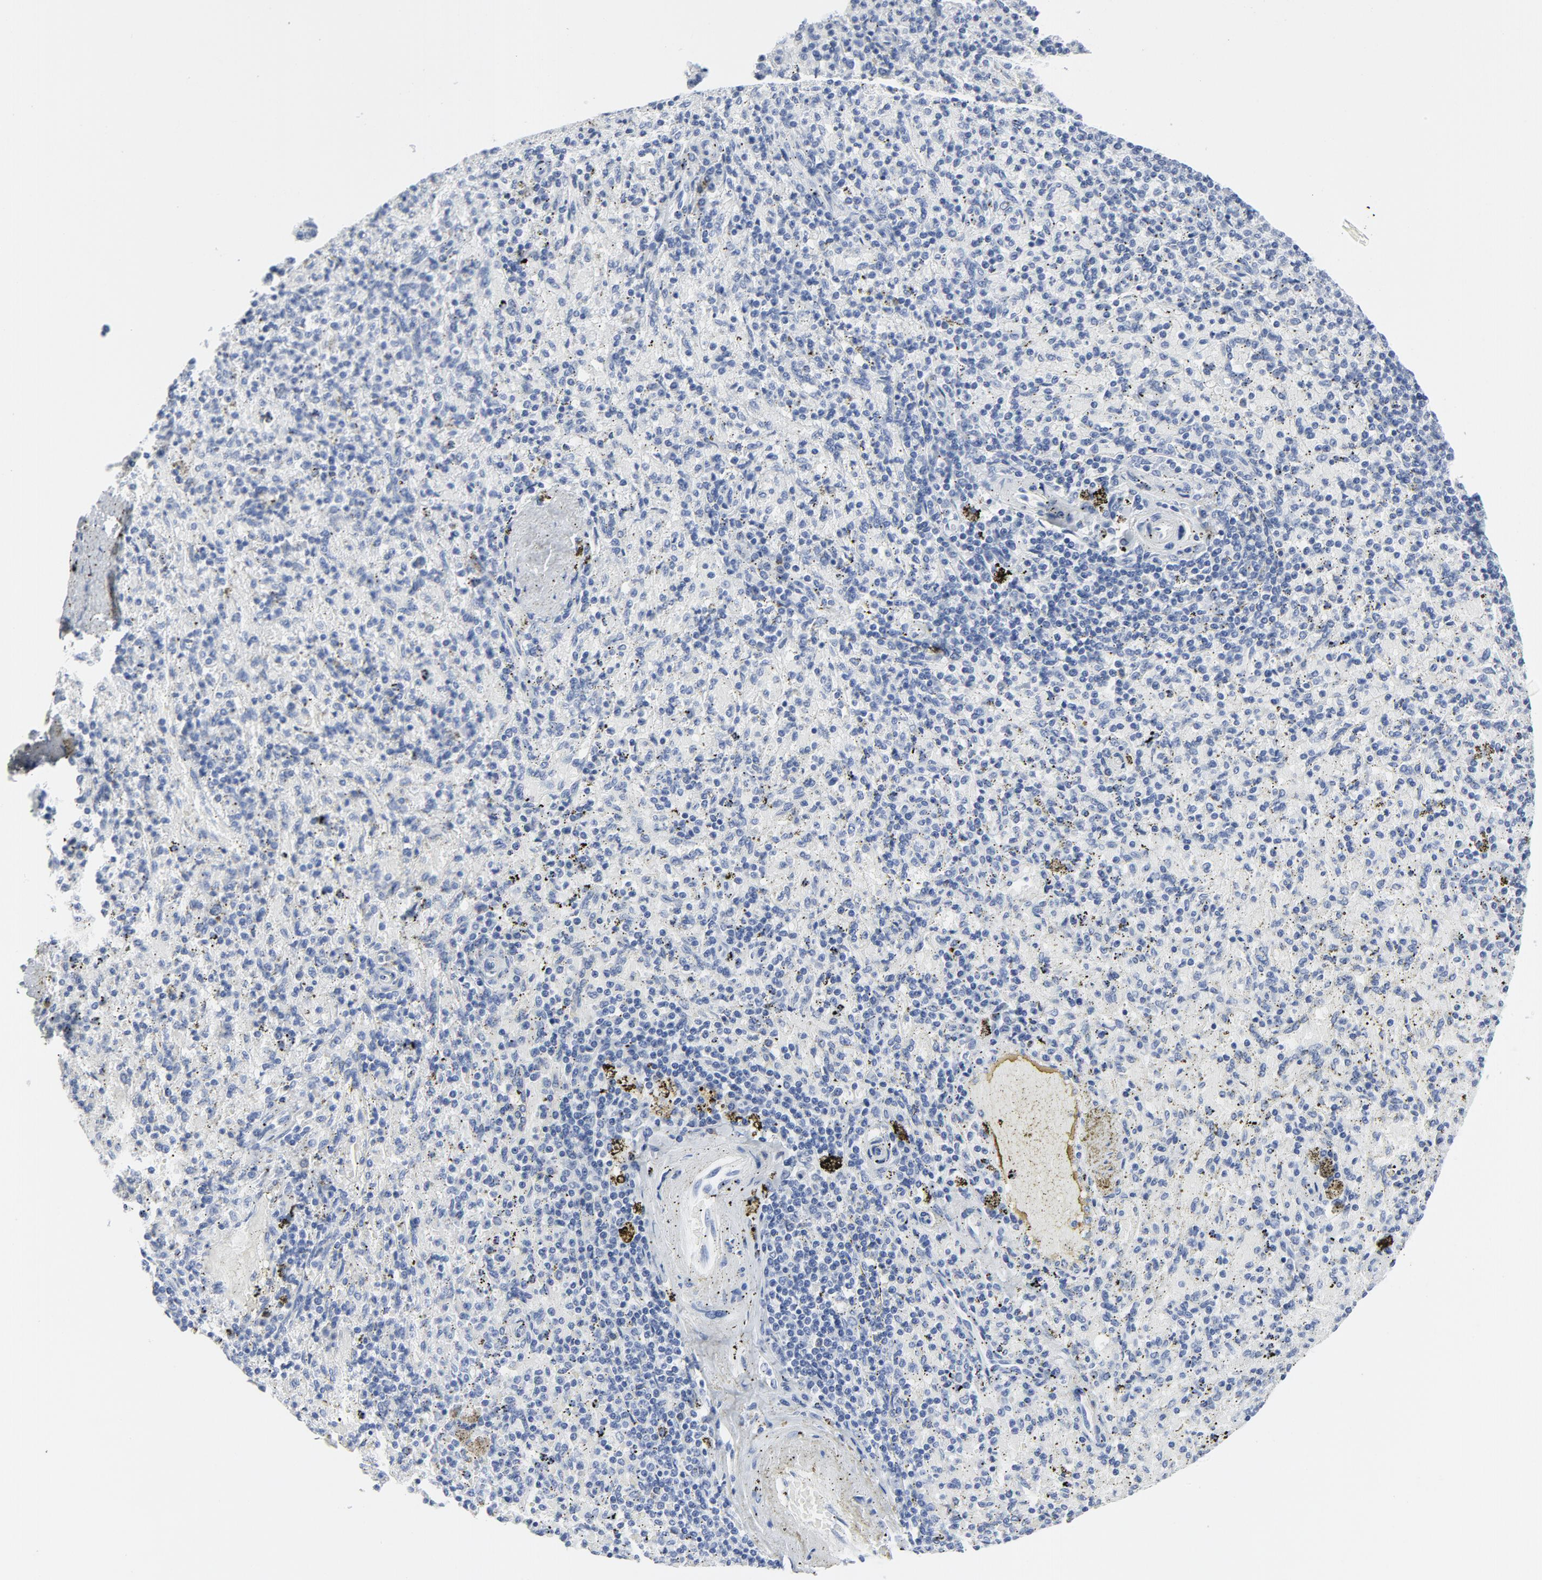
{"staining": {"intensity": "negative", "quantity": "none", "location": "none"}, "tissue": "spleen", "cell_type": "Cells in red pulp", "image_type": "normal", "snomed": [{"axis": "morphology", "description": "Normal tissue, NOS"}, {"axis": "topography", "description": "Spleen"}], "caption": "High power microscopy photomicrograph of an IHC image of normal spleen, revealing no significant positivity in cells in red pulp. (DAB (3,3'-diaminobenzidine) immunohistochemistry visualized using brightfield microscopy, high magnification).", "gene": "TUBB1", "patient": {"sex": "female", "age": 43}}